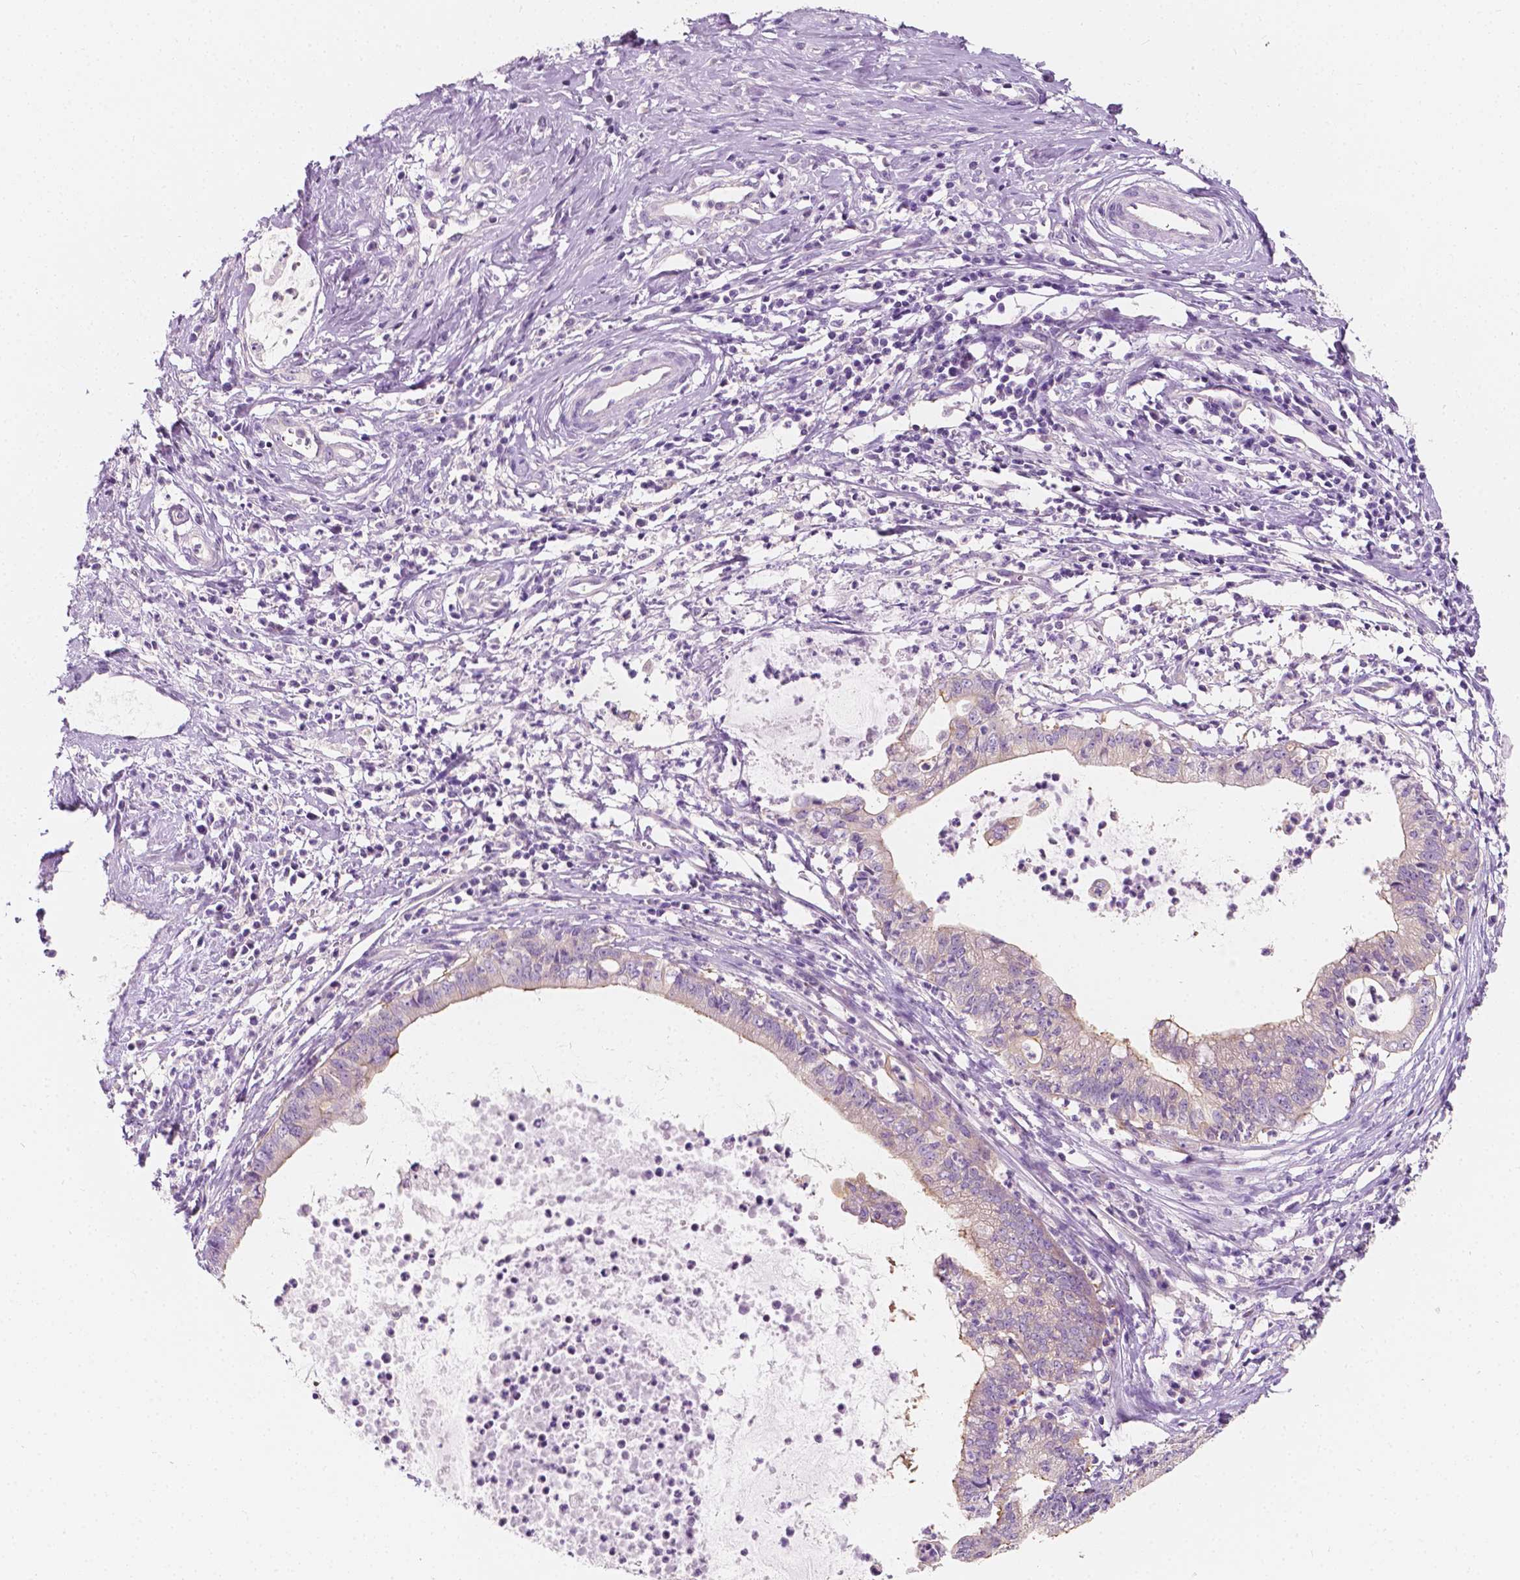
{"staining": {"intensity": "negative", "quantity": "none", "location": "none"}, "tissue": "cervical cancer", "cell_type": "Tumor cells", "image_type": "cancer", "snomed": [{"axis": "morphology", "description": "Normal tissue, NOS"}, {"axis": "morphology", "description": "Adenocarcinoma, NOS"}, {"axis": "topography", "description": "Cervix"}], "caption": "This is a image of immunohistochemistry (IHC) staining of cervical cancer, which shows no expression in tumor cells.", "gene": "SIRT2", "patient": {"sex": "female", "age": 38}}